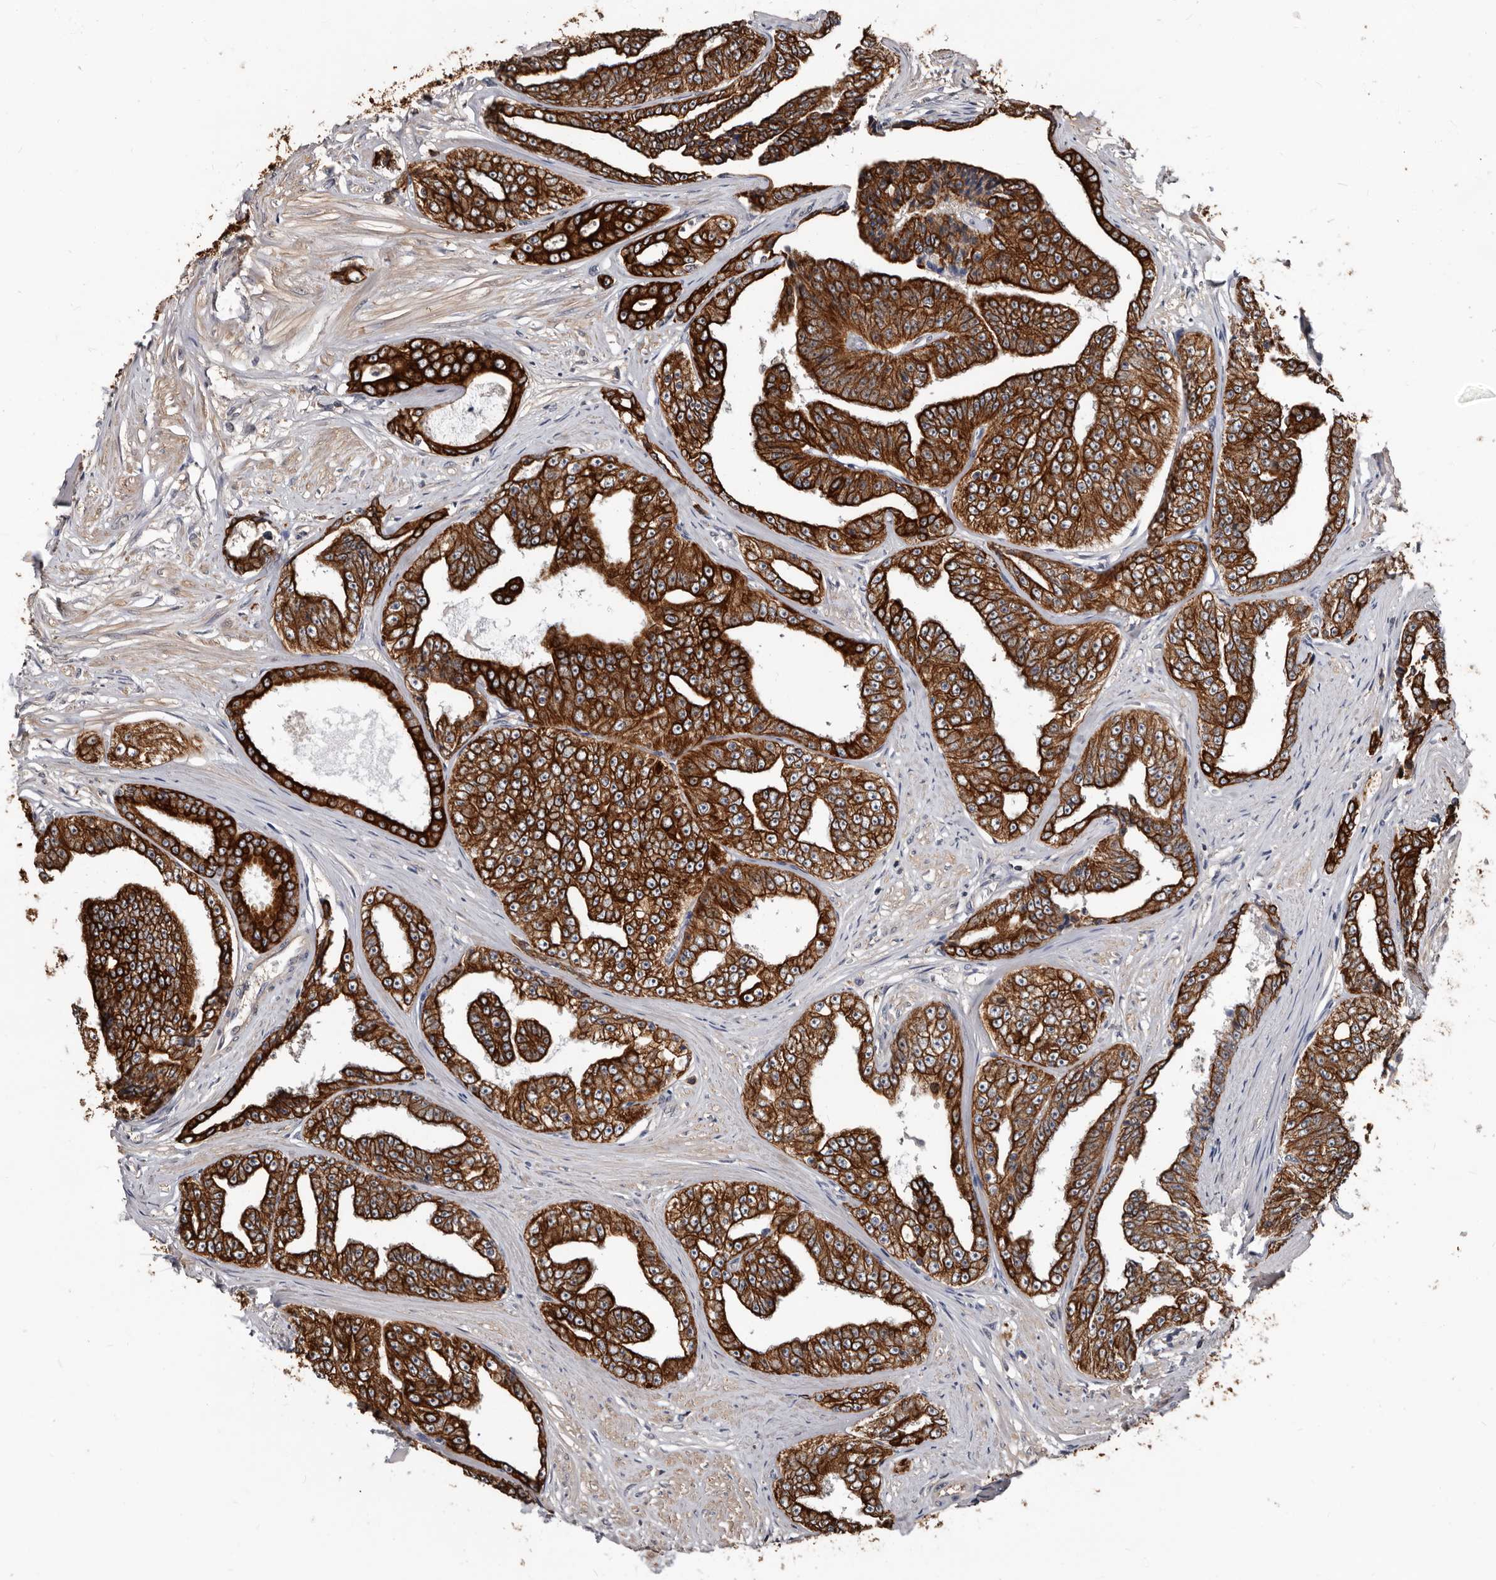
{"staining": {"intensity": "strong", "quantity": ">75%", "location": "cytoplasmic/membranous"}, "tissue": "prostate cancer", "cell_type": "Tumor cells", "image_type": "cancer", "snomed": [{"axis": "morphology", "description": "Adenocarcinoma, High grade"}, {"axis": "topography", "description": "Prostate"}], "caption": "Immunohistochemistry (IHC) photomicrograph of human prostate high-grade adenocarcinoma stained for a protein (brown), which demonstrates high levels of strong cytoplasmic/membranous expression in approximately >75% of tumor cells.", "gene": "MRPL18", "patient": {"sex": "male", "age": 71}}